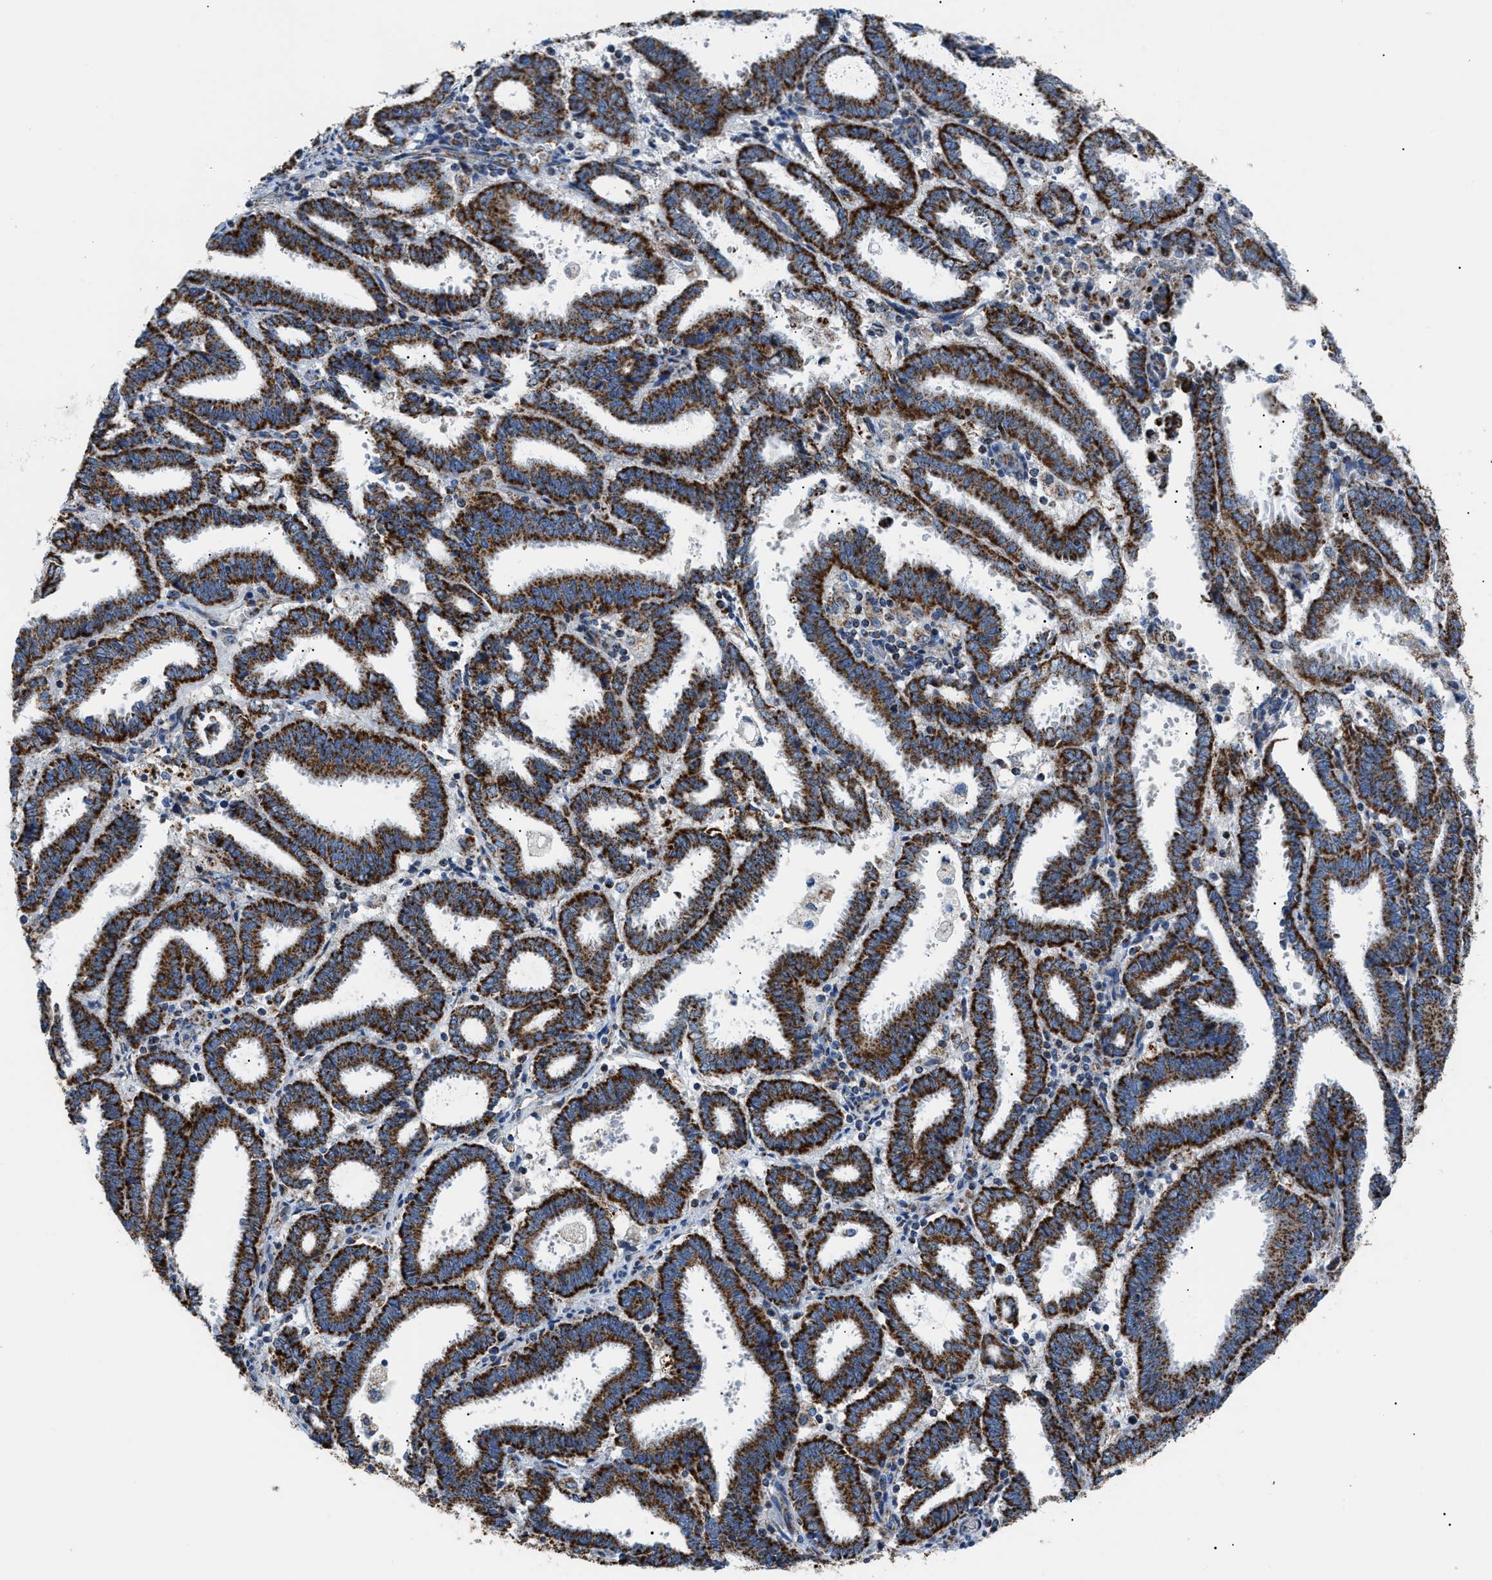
{"staining": {"intensity": "strong", "quantity": ">75%", "location": "cytoplasmic/membranous"}, "tissue": "endometrial cancer", "cell_type": "Tumor cells", "image_type": "cancer", "snomed": [{"axis": "morphology", "description": "Adenocarcinoma, NOS"}, {"axis": "topography", "description": "Uterus"}], "caption": "Immunohistochemical staining of human endometrial adenocarcinoma displays strong cytoplasmic/membranous protein expression in approximately >75% of tumor cells. (Brightfield microscopy of DAB IHC at high magnification).", "gene": "PHB2", "patient": {"sex": "female", "age": 83}}